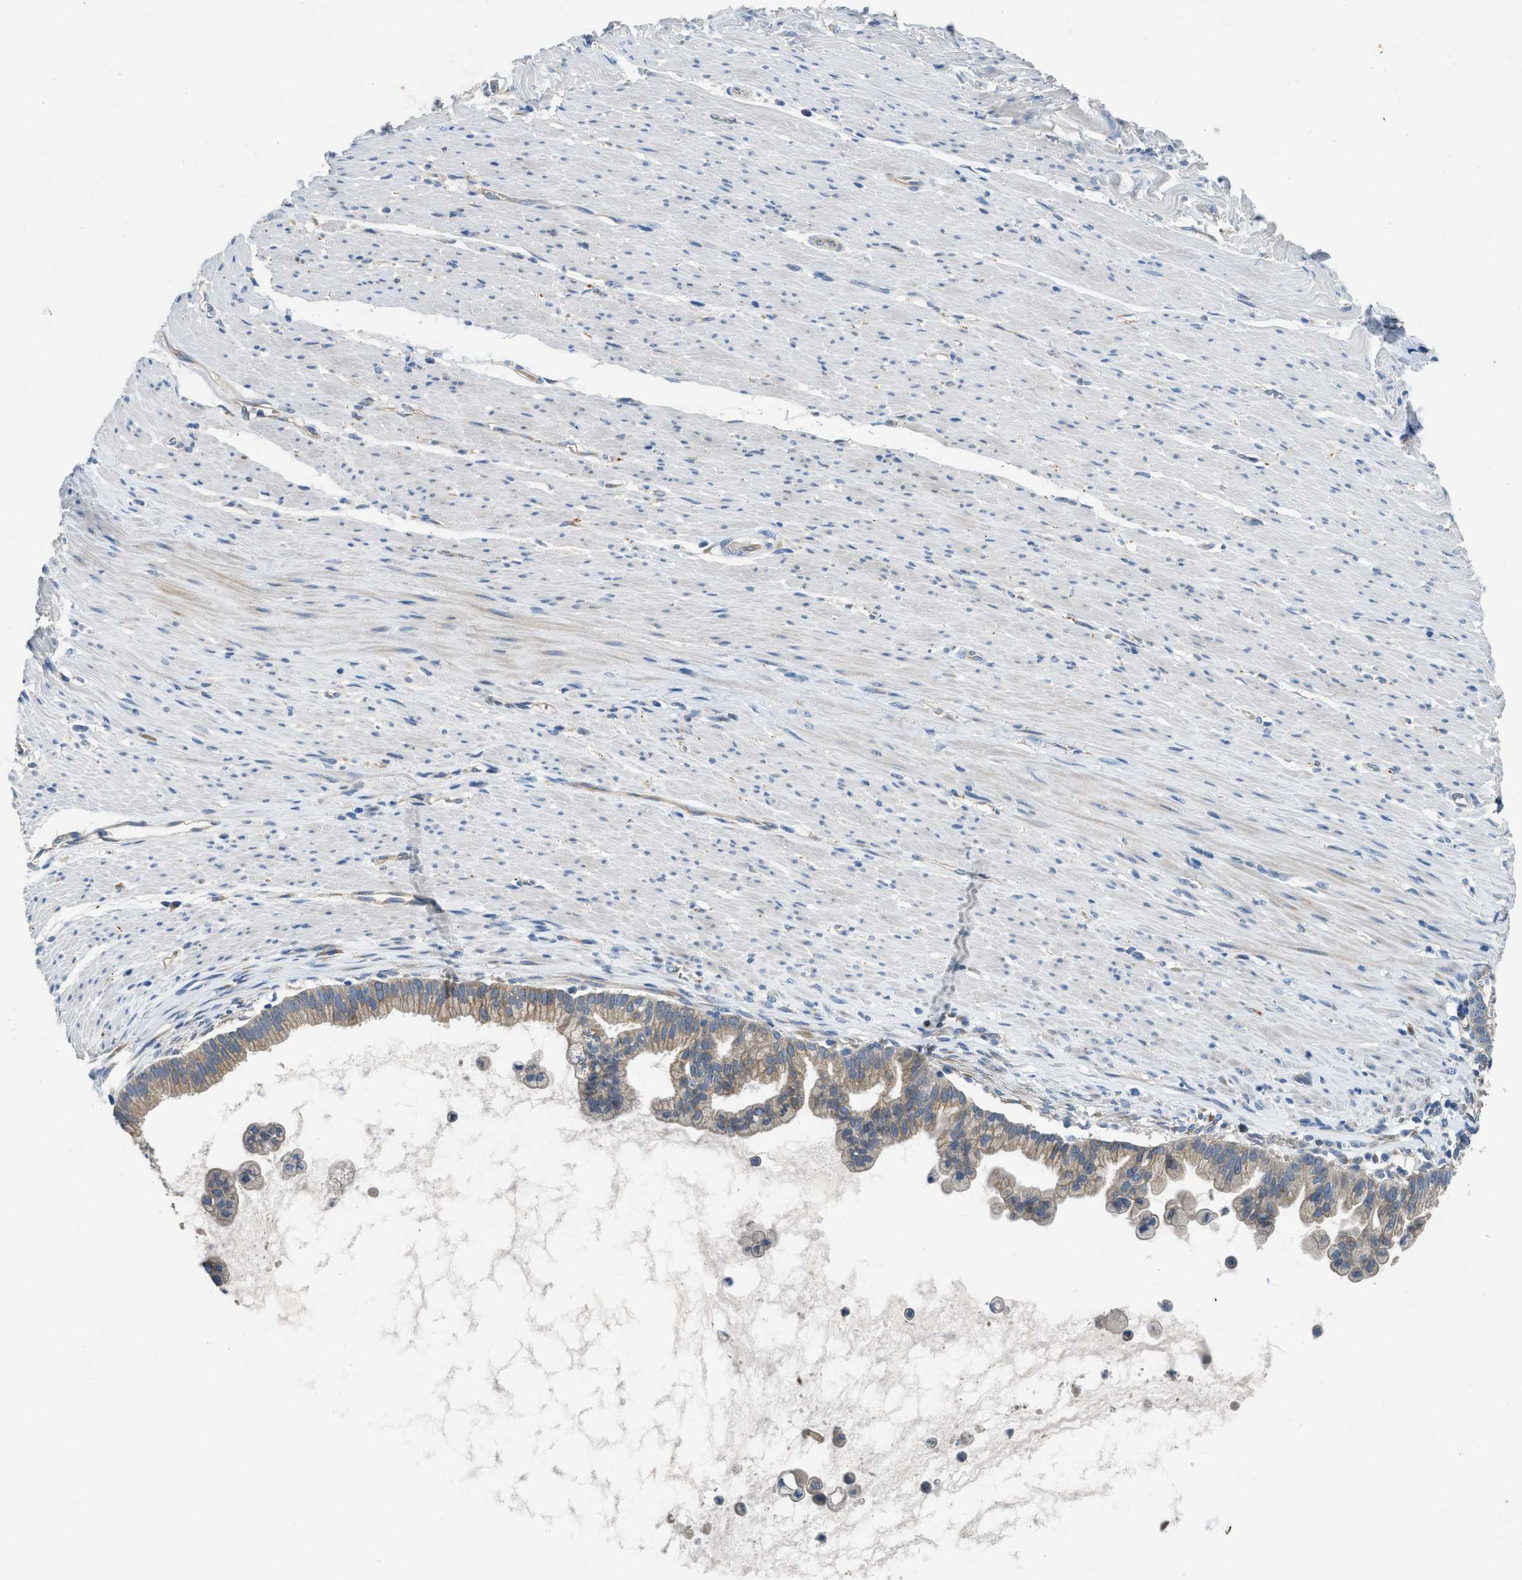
{"staining": {"intensity": "weak", "quantity": "<25%", "location": "cytoplasmic/membranous"}, "tissue": "pancreatic cancer", "cell_type": "Tumor cells", "image_type": "cancer", "snomed": [{"axis": "morphology", "description": "Adenocarcinoma, NOS"}, {"axis": "topography", "description": "Pancreas"}], "caption": "High power microscopy micrograph of an IHC photomicrograph of pancreatic adenocarcinoma, revealing no significant expression in tumor cells. (DAB immunohistochemistry, high magnification).", "gene": "GGCX", "patient": {"sex": "male", "age": 69}}